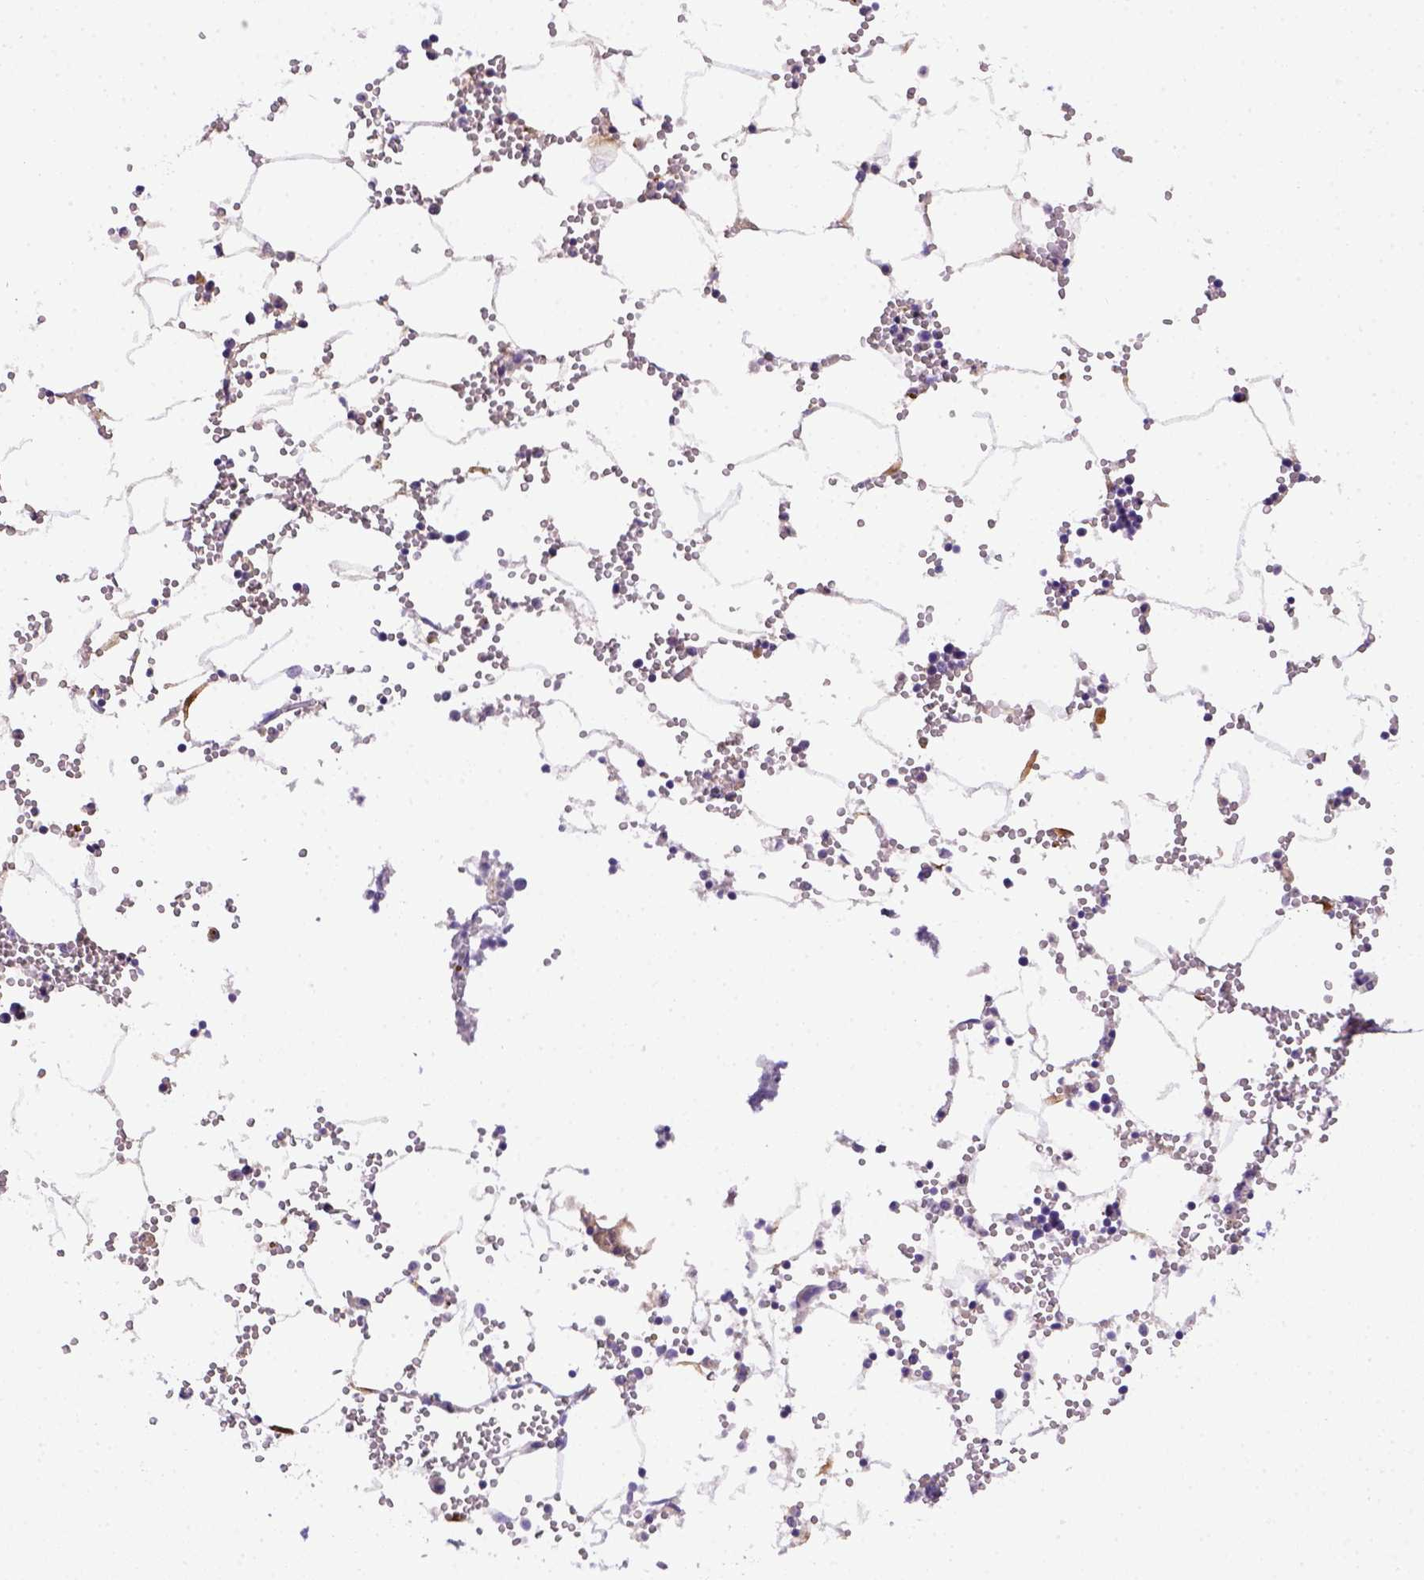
{"staining": {"intensity": "negative", "quantity": "none", "location": "none"}, "tissue": "bone marrow", "cell_type": "Hematopoietic cells", "image_type": "normal", "snomed": [{"axis": "morphology", "description": "Normal tissue, NOS"}, {"axis": "topography", "description": "Bone marrow"}], "caption": "Hematopoietic cells are negative for protein expression in unremarkable human bone marrow. The staining is performed using DAB brown chromogen with nuclei counter-stained in using hematoxylin.", "gene": "ITIH4", "patient": {"sex": "male", "age": 54}}